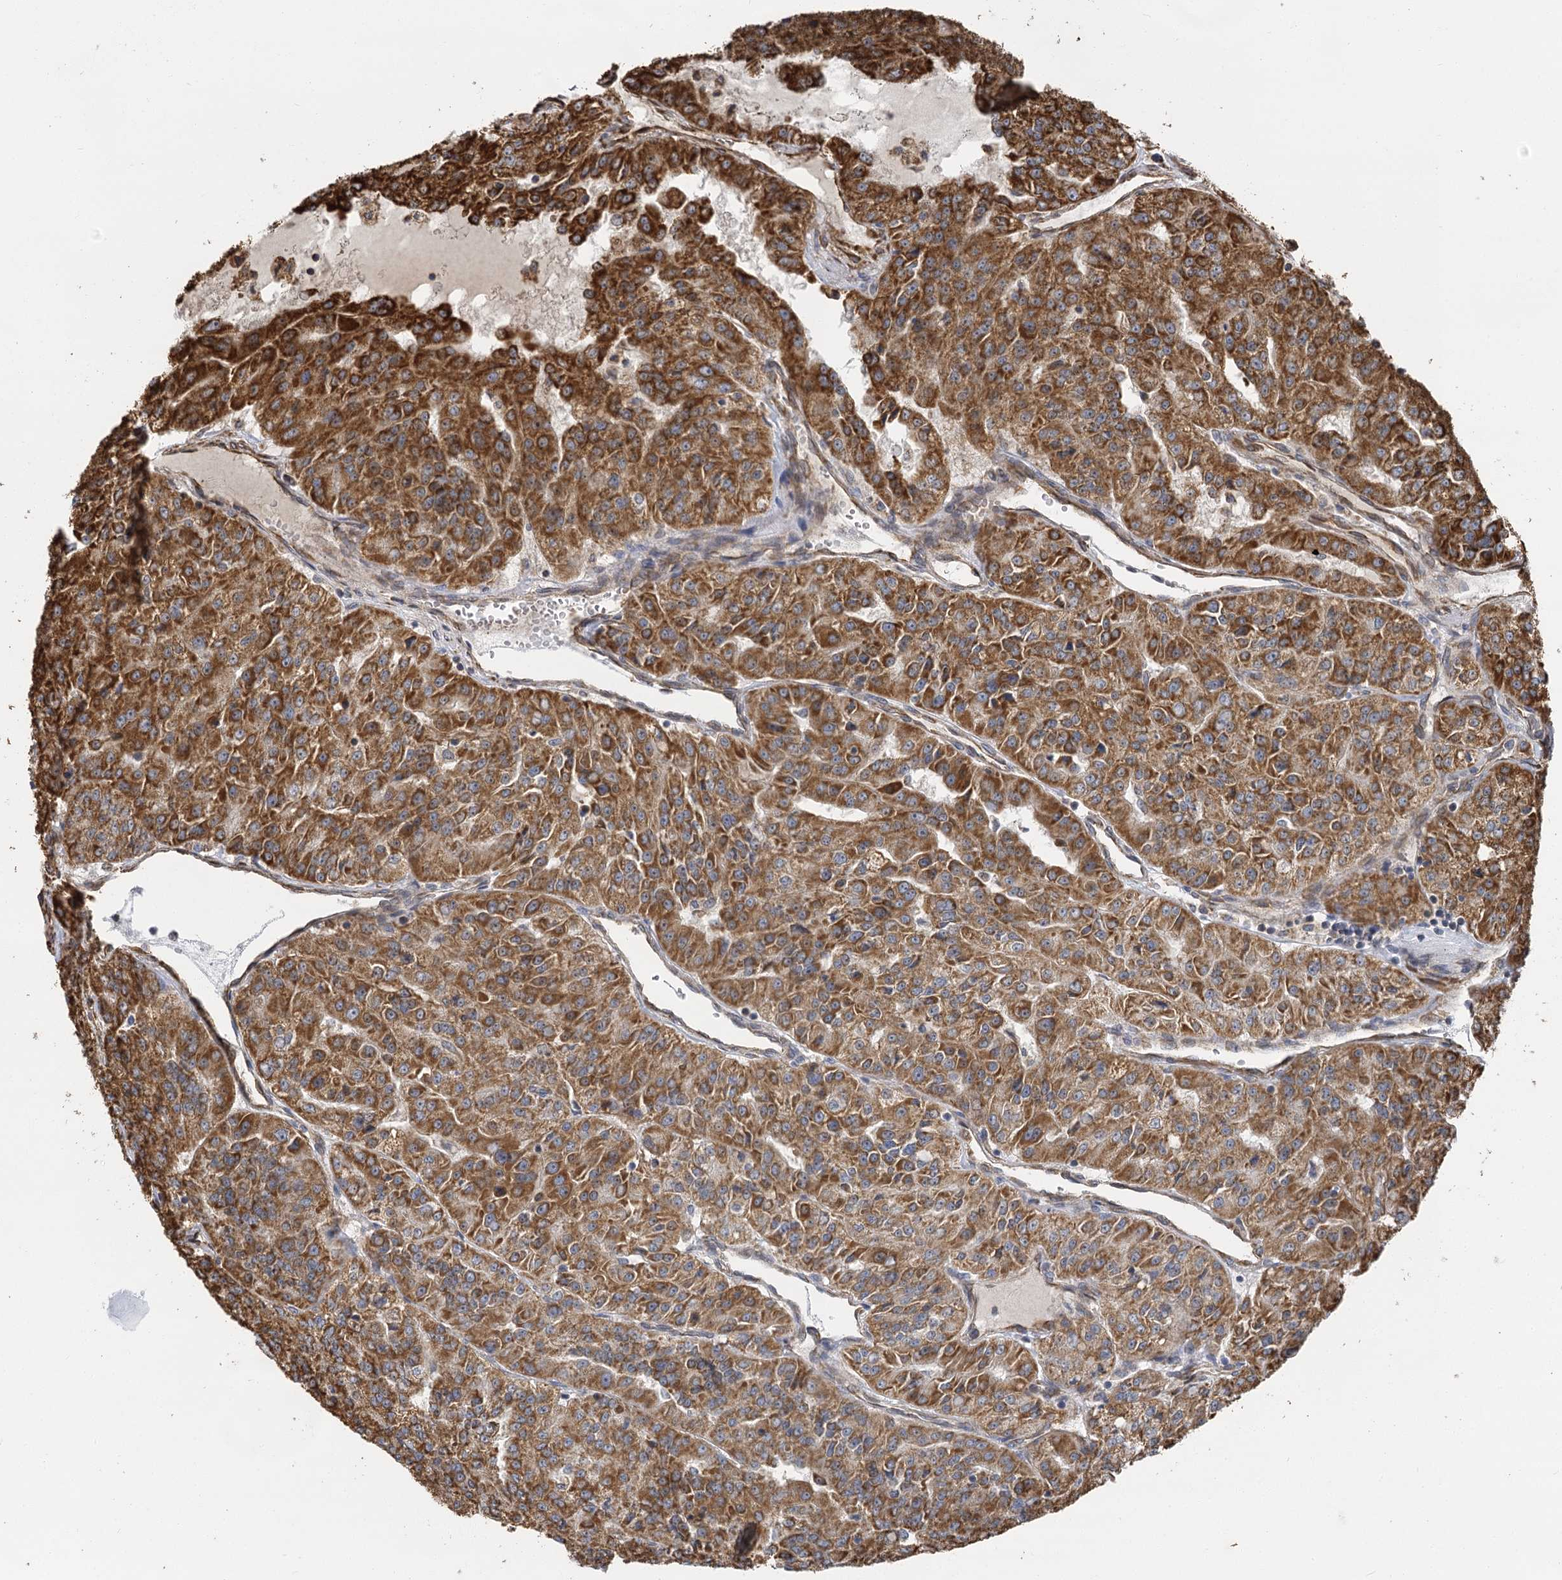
{"staining": {"intensity": "moderate", "quantity": ">75%", "location": "cytoplasmic/membranous"}, "tissue": "renal cancer", "cell_type": "Tumor cells", "image_type": "cancer", "snomed": [{"axis": "morphology", "description": "Adenocarcinoma, NOS"}, {"axis": "topography", "description": "Kidney"}], "caption": "Adenocarcinoma (renal) was stained to show a protein in brown. There is medium levels of moderate cytoplasmic/membranous staining in approximately >75% of tumor cells.", "gene": "IL11RA", "patient": {"sex": "female", "age": 63}}